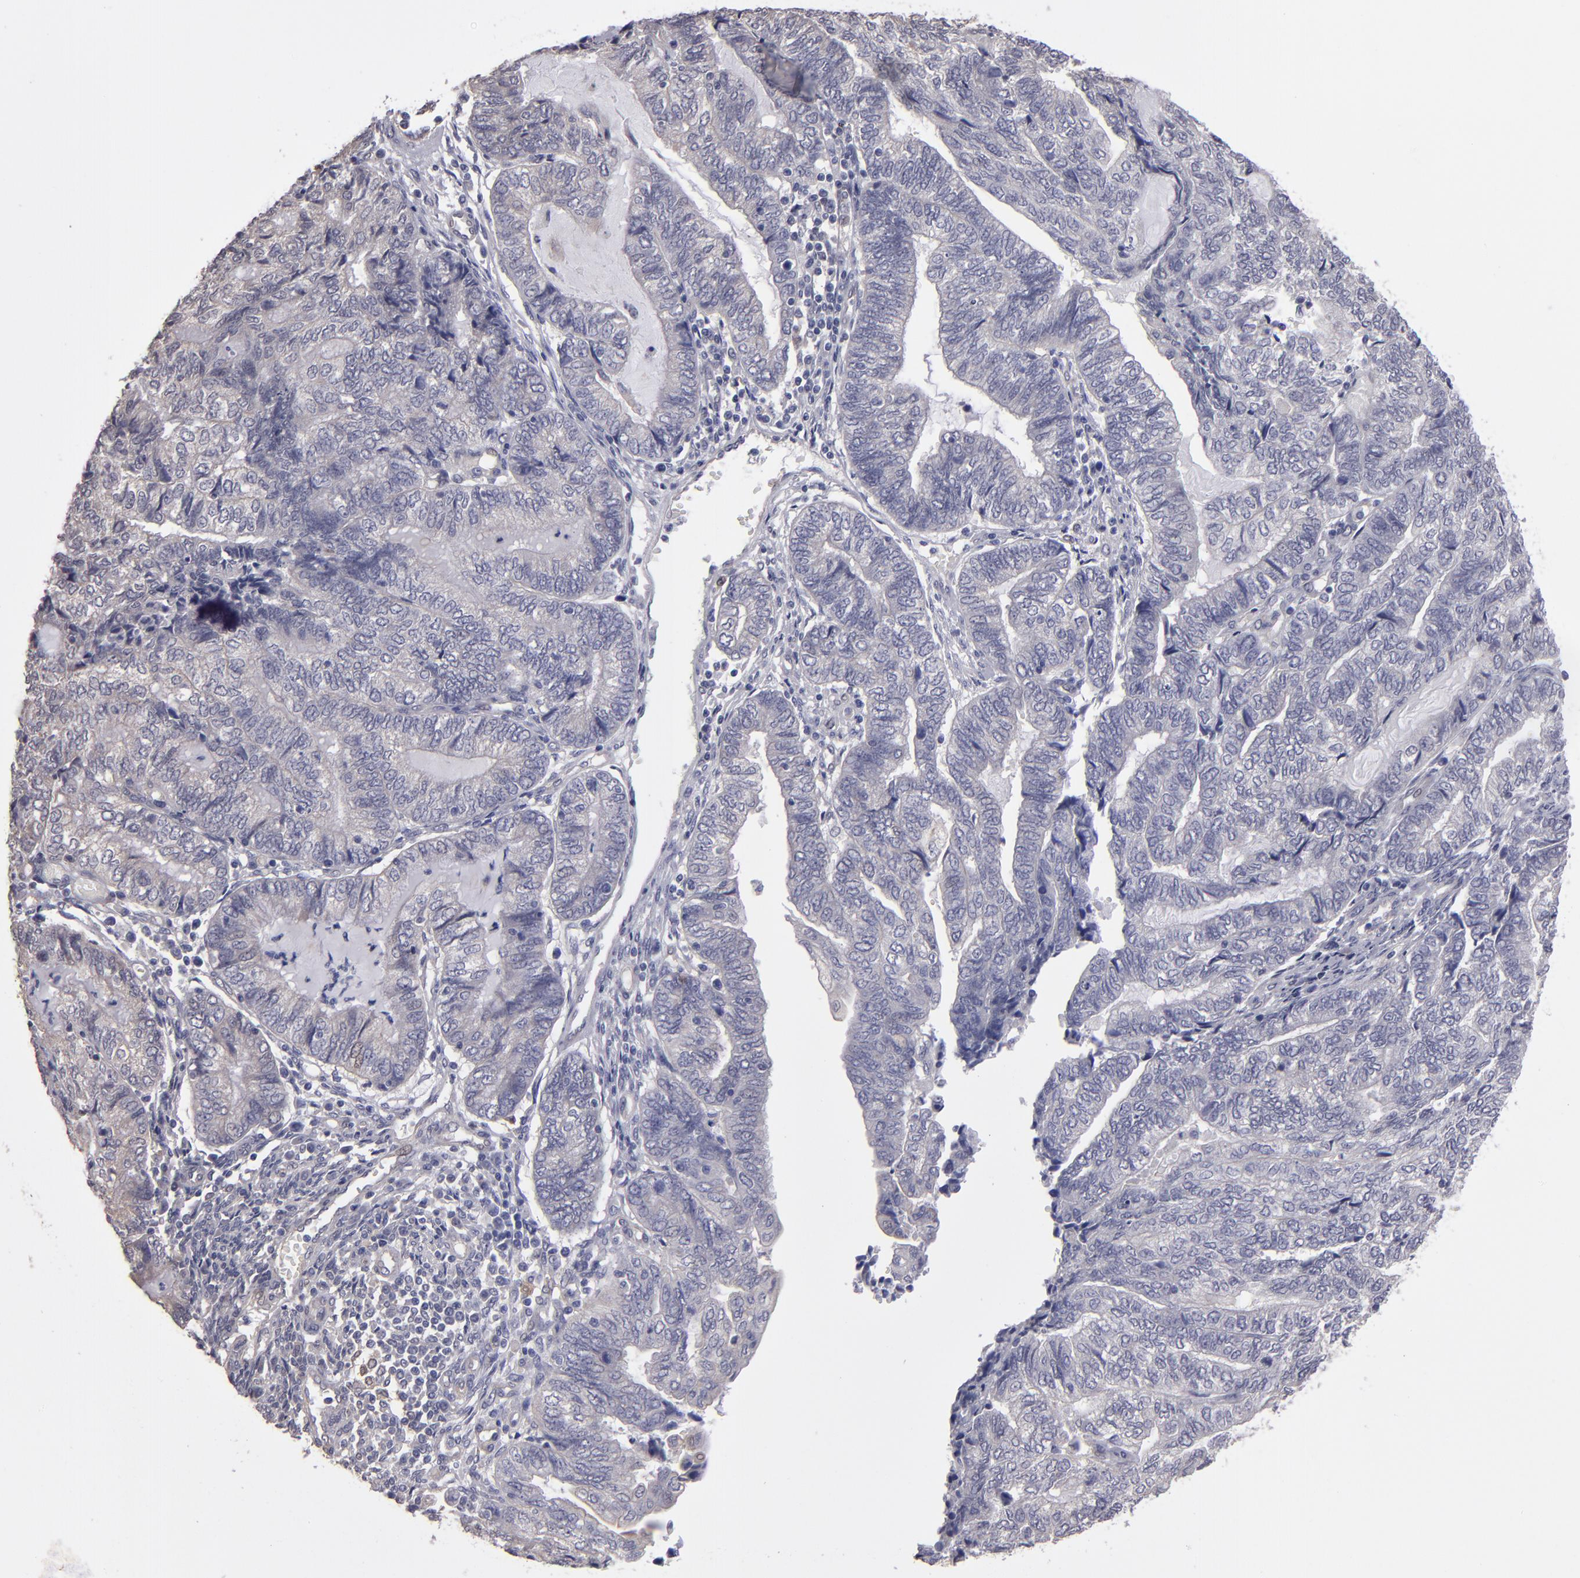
{"staining": {"intensity": "weak", "quantity": ">75%", "location": "cytoplasmic/membranous"}, "tissue": "endometrial cancer", "cell_type": "Tumor cells", "image_type": "cancer", "snomed": [{"axis": "morphology", "description": "Adenocarcinoma, NOS"}, {"axis": "topography", "description": "Uterus"}, {"axis": "topography", "description": "Endometrium"}], "caption": "High-magnification brightfield microscopy of endometrial adenocarcinoma stained with DAB (3,3'-diaminobenzidine) (brown) and counterstained with hematoxylin (blue). tumor cells exhibit weak cytoplasmic/membranous positivity is identified in about>75% of cells.", "gene": "NDRG2", "patient": {"sex": "female", "age": 70}}